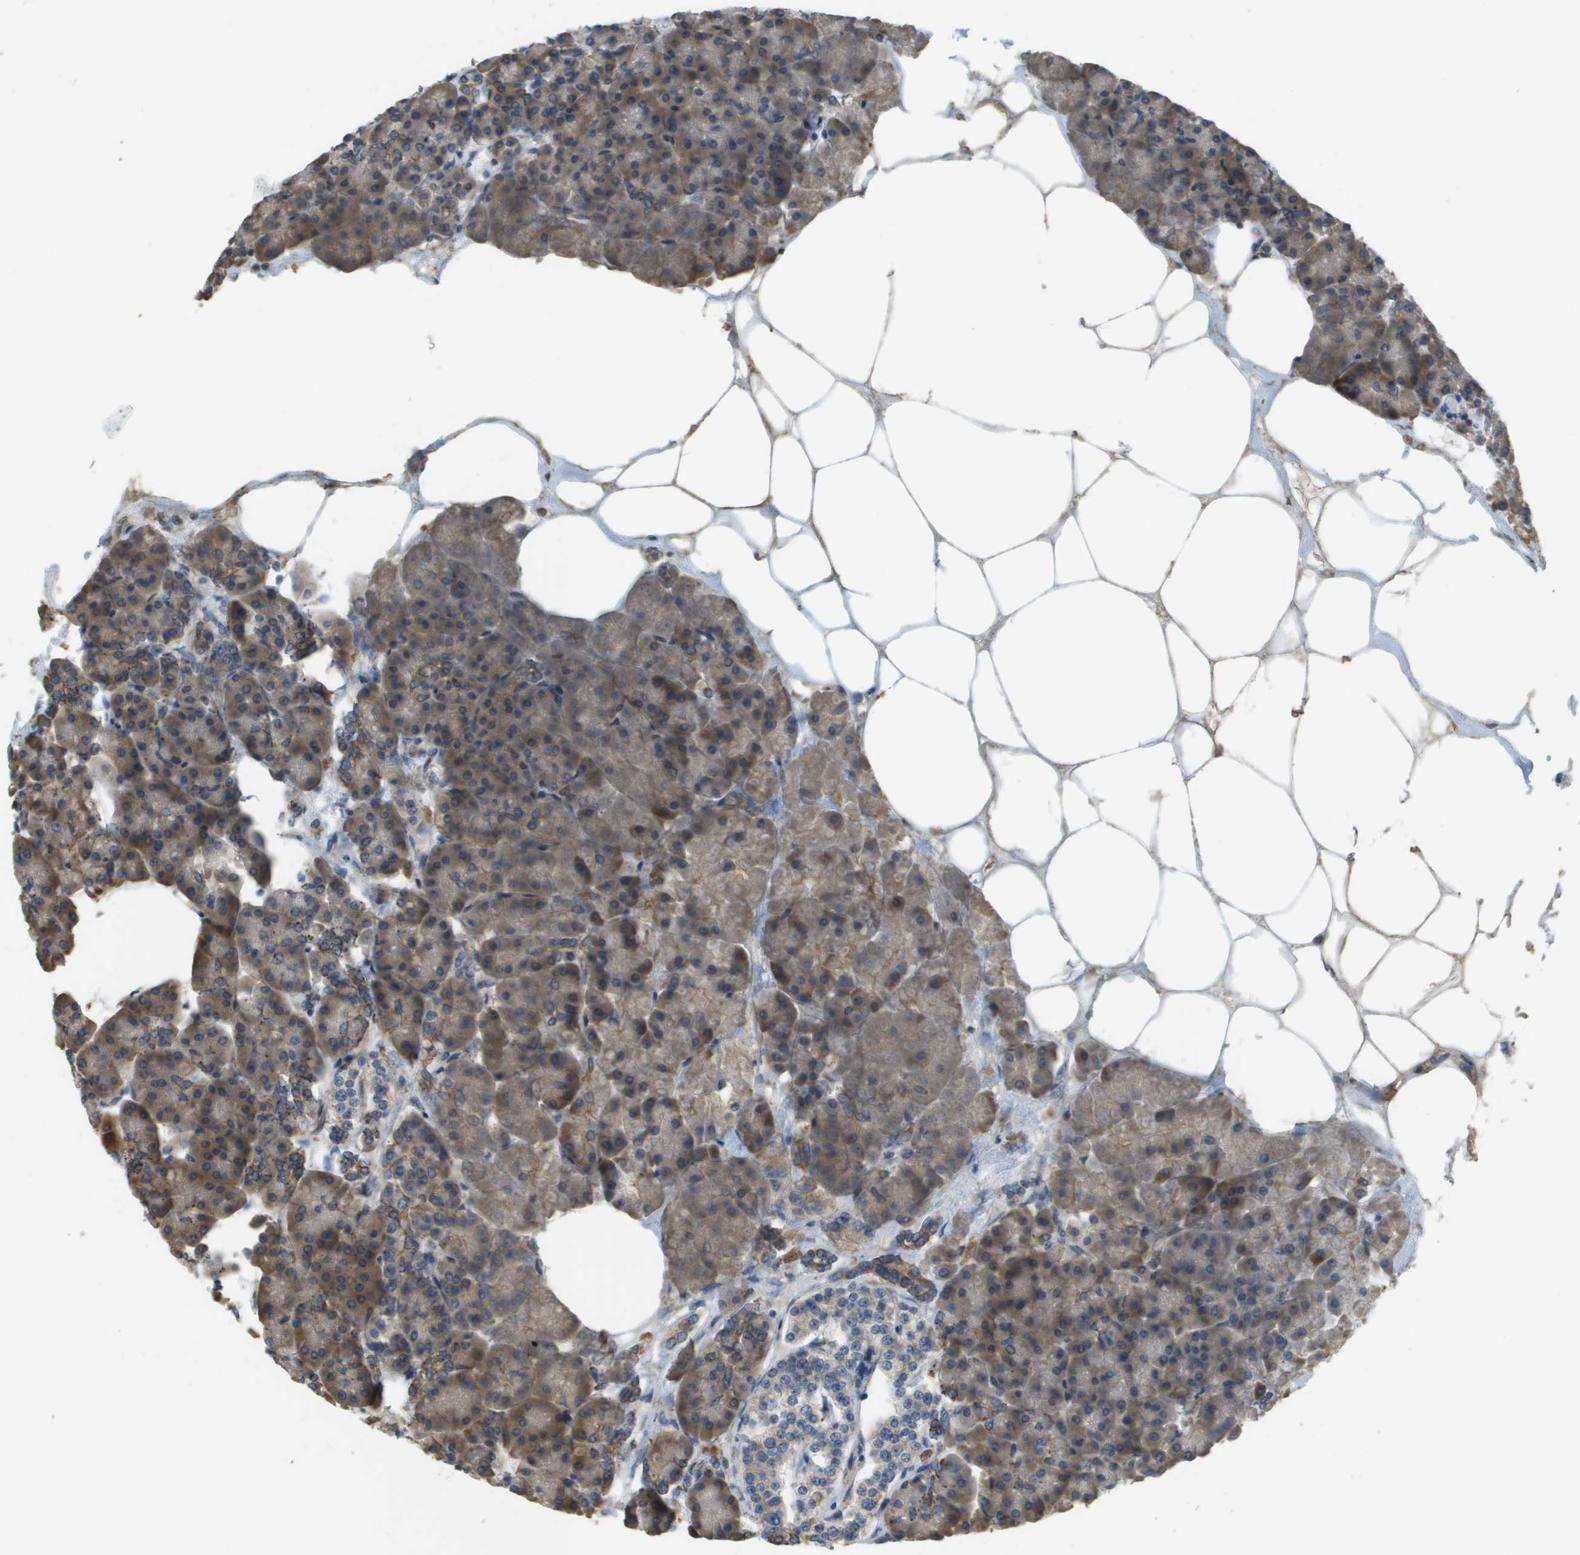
{"staining": {"intensity": "strong", "quantity": ">75%", "location": "cytoplasmic/membranous"}, "tissue": "pancreas", "cell_type": "Exocrine glandular cells", "image_type": "normal", "snomed": [{"axis": "morphology", "description": "Normal tissue, NOS"}, {"axis": "topography", "description": "Pancreas"}], "caption": "A high-resolution micrograph shows IHC staining of benign pancreas, which exhibits strong cytoplasmic/membranous staining in approximately >75% of exocrine glandular cells. (Brightfield microscopy of DAB IHC at high magnification).", "gene": "CASP10", "patient": {"sex": "female", "age": 70}}